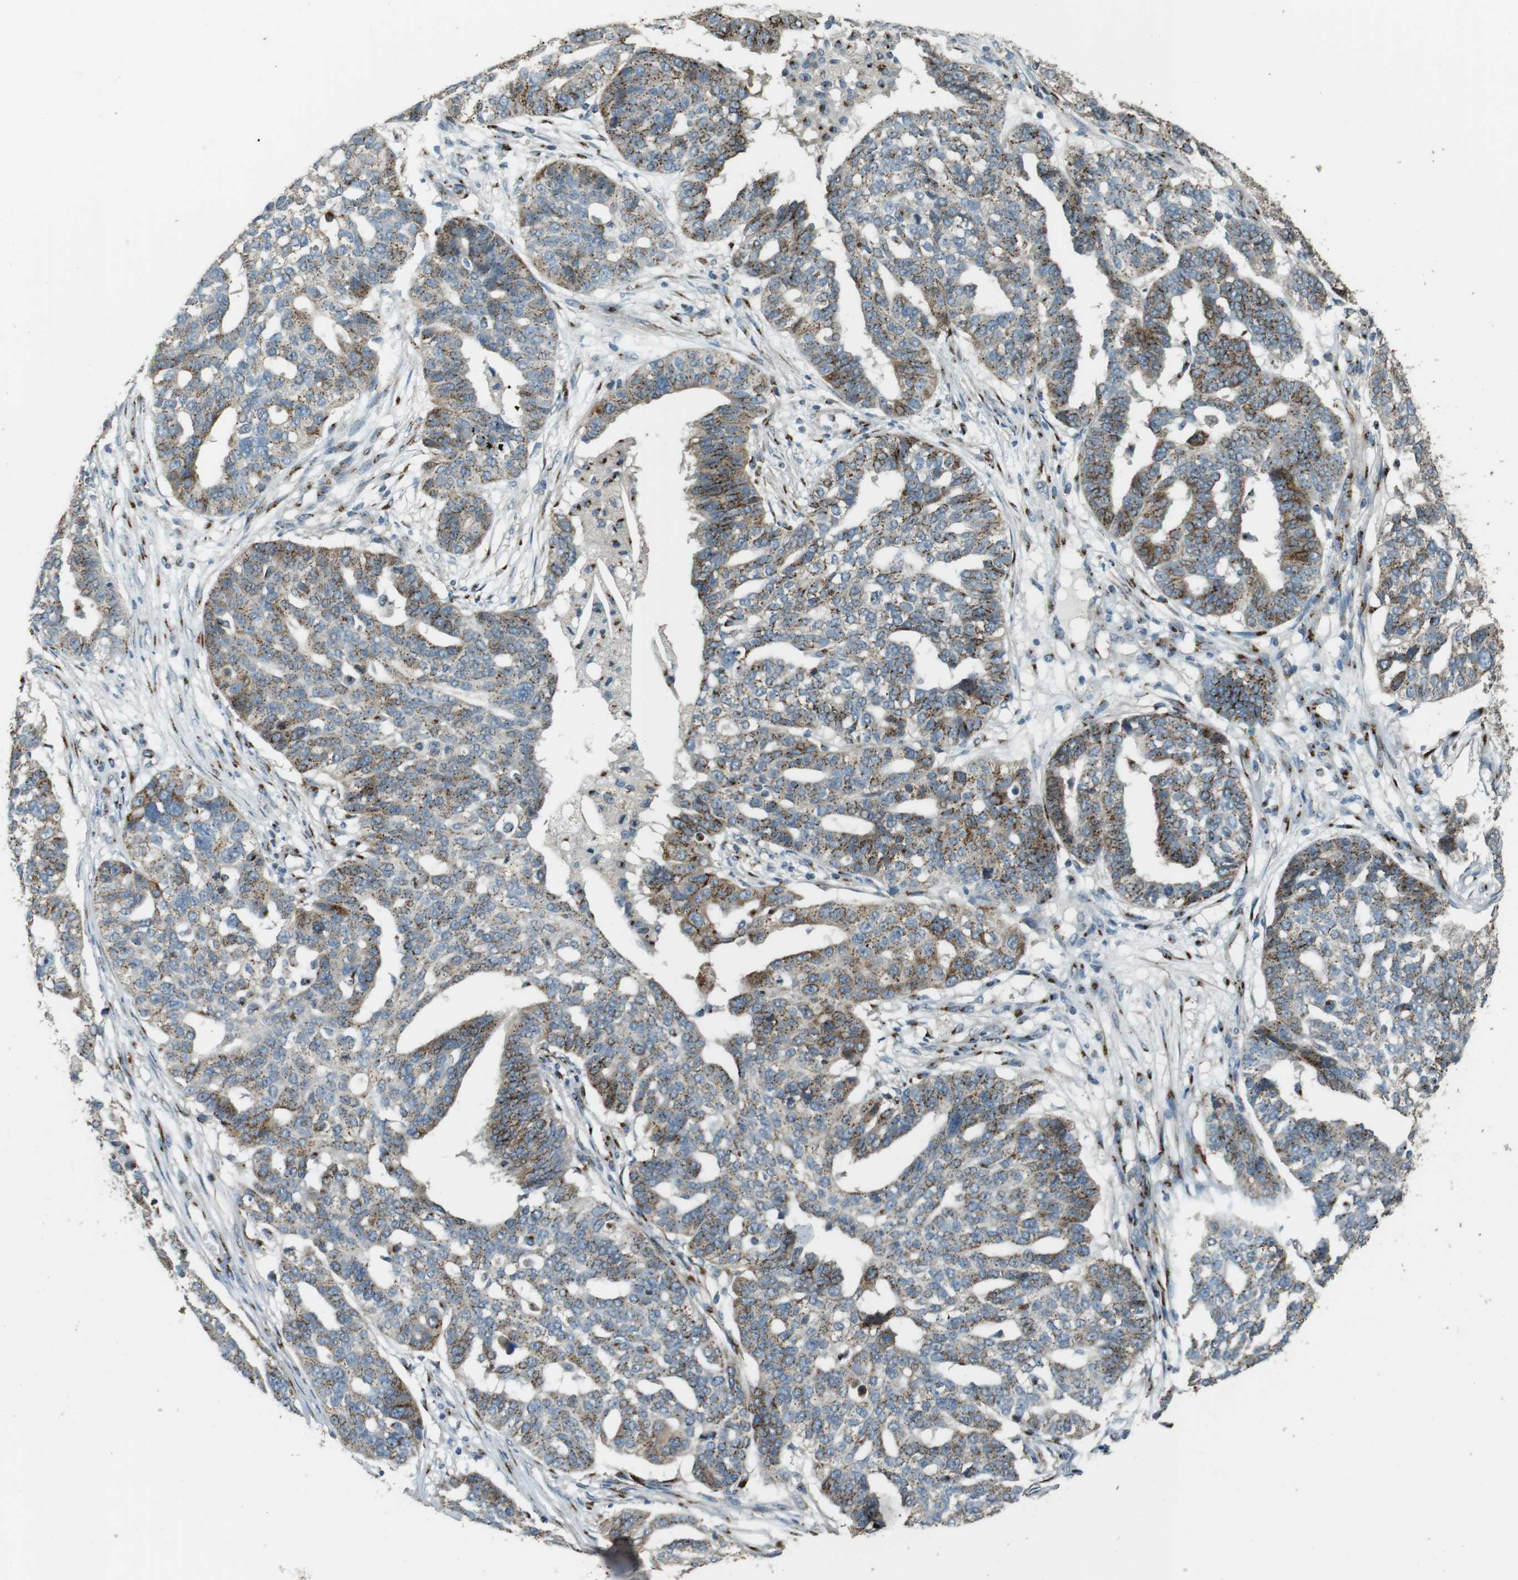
{"staining": {"intensity": "moderate", "quantity": ">75%", "location": "cytoplasmic/membranous"}, "tissue": "ovarian cancer", "cell_type": "Tumor cells", "image_type": "cancer", "snomed": [{"axis": "morphology", "description": "Cystadenocarcinoma, serous, NOS"}, {"axis": "topography", "description": "Ovary"}], "caption": "High-magnification brightfield microscopy of ovarian serous cystadenocarcinoma stained with DAB (3,3'-diaminobenzidine) (brown) and counterstained with hematoxylin (blue). tumor cells exhibit moderate cytoplasmic/membranous positivity is identified in about>75% of cells.", "gene": "TMEM115", "patient": {"sex": "female", "age": 59}}